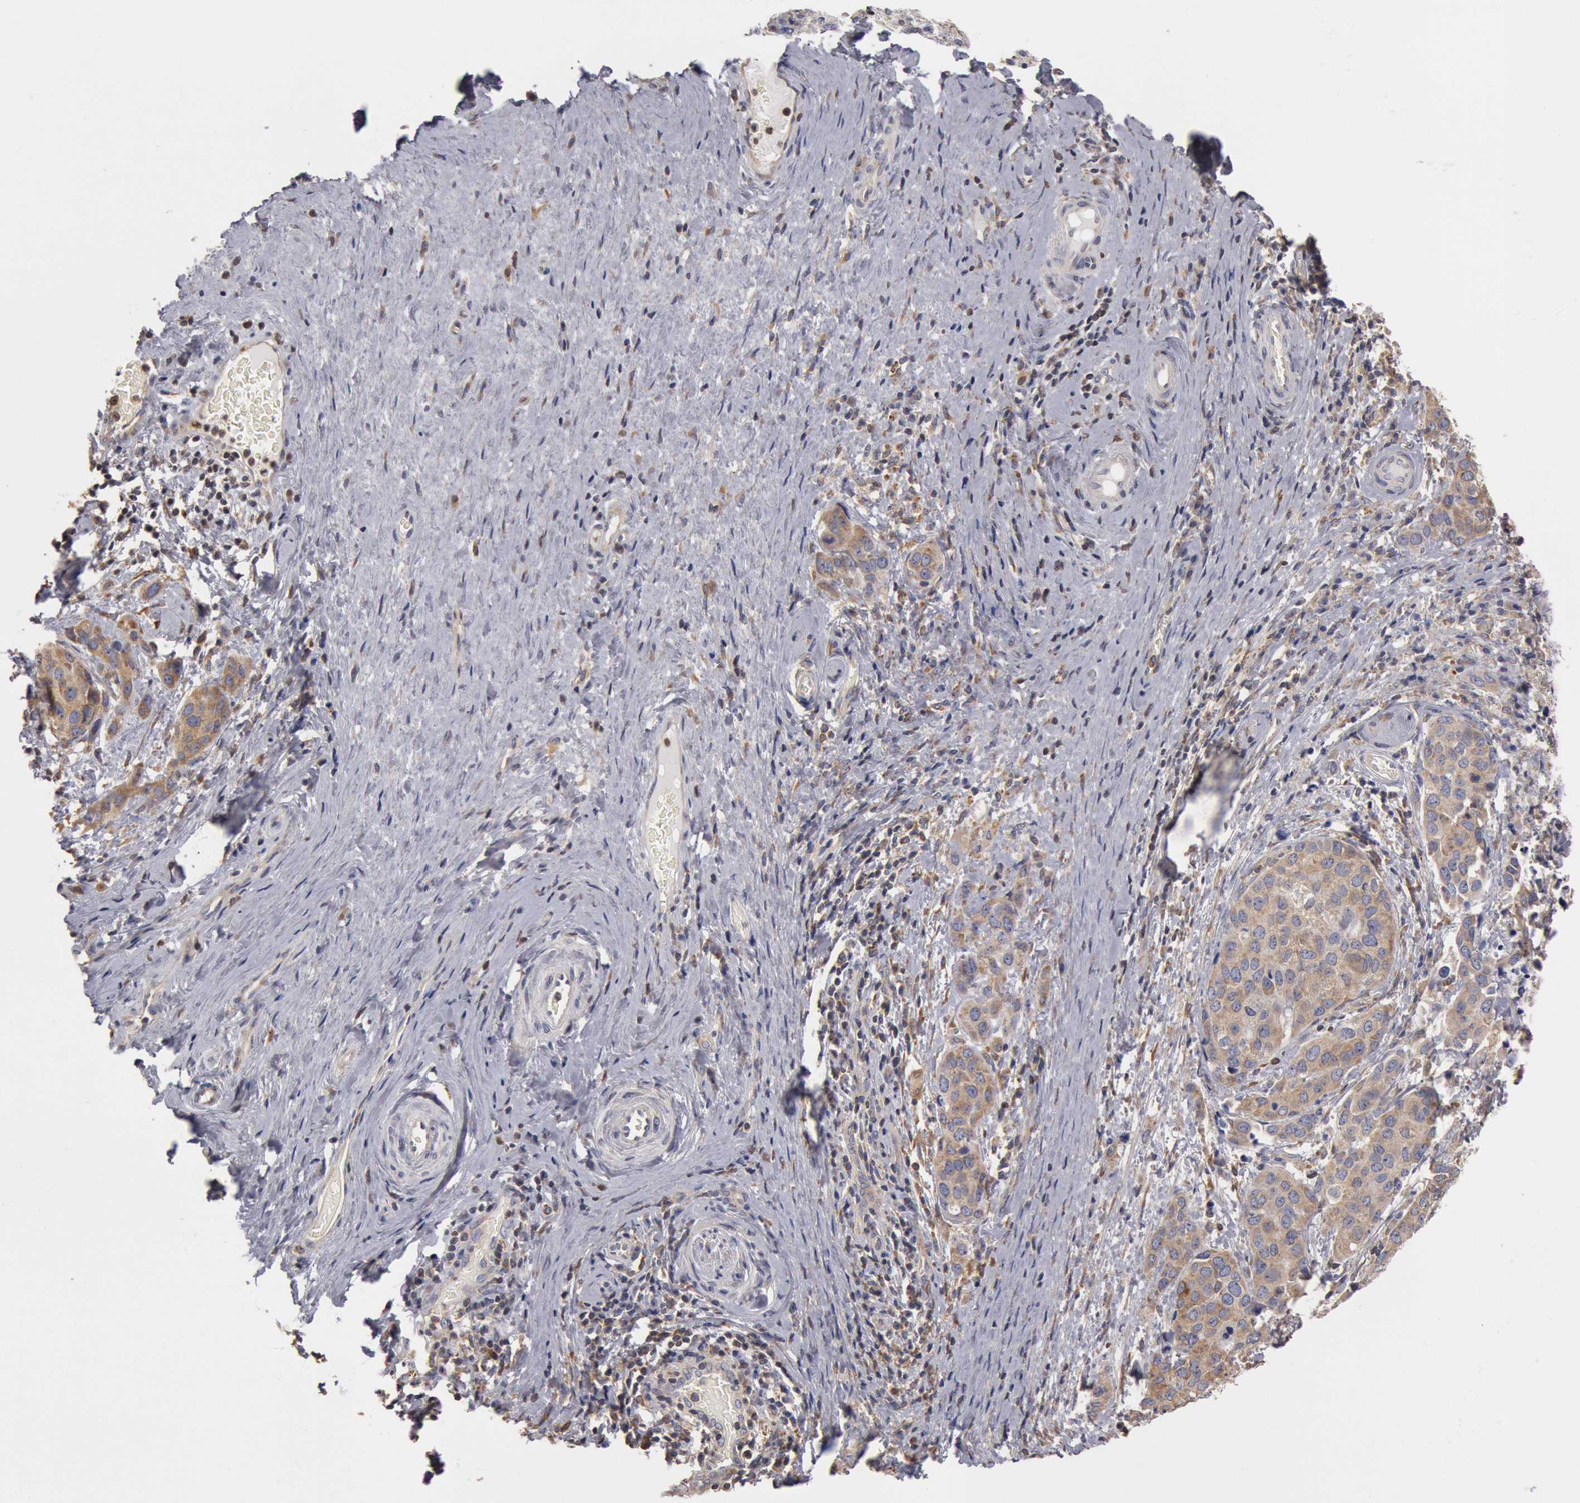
{"staining": {"intensity": "weak", "quantity": ">75%", "location": "cytoplasmic/membranous"}, "tissue": "cervical cancer", "cell_type": "Tumor cells", "image_type": "cancer", "snomed": [{"axis": "morphology", "description": "Squamous cell carcinoma, NOS"}, {"axis": "topography", "description": "Cervix"}], "caption": "This is a histology image of immunohistochemistry (IHC) staining of squamous cell carcinoma (cervical), which shows weak positivity in the cytoplasmic/membranous of tumor cells.", "gene": "OSBPL8", "patient": {"sex": "female", "age": 54}}